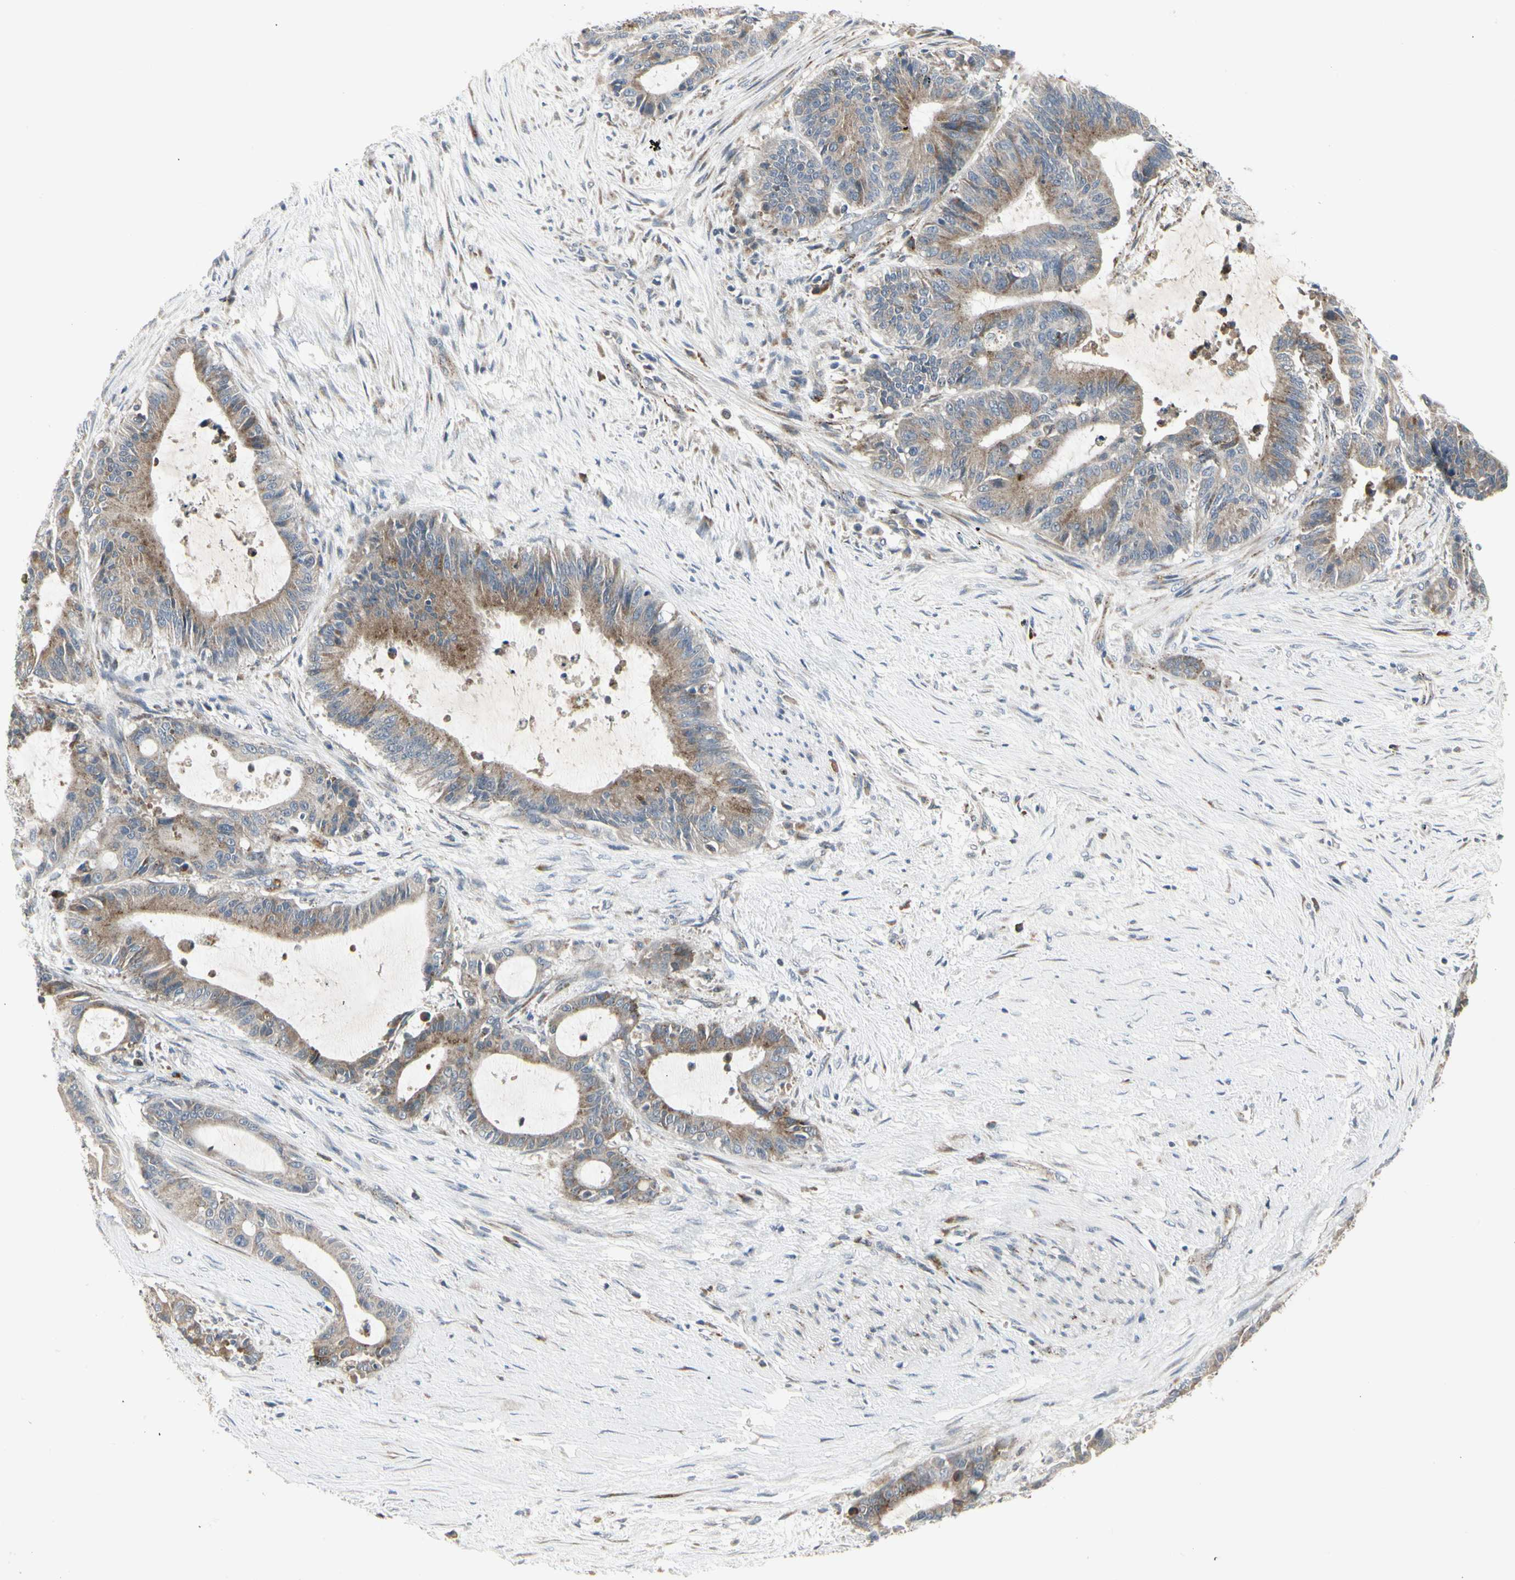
{"staining": {"intensity": "moderate", "quantity": ">75%", "location": "cytoplasmic/membranous"}, "tissue": "liver cancer", "cell_type": "Tumor cells", "image_type": "cancer", "snomed": [{"axis": "morphology", "description": "Cholangiocarcinoma"}, {"axis": "topography", "description": "Liver"}], "caption": "Protein expression analysis of human liver cholangiocarcinoma reveals moderate cytoplasmic/membranous expression in about >75% of tumor cells.", "gene": "GRN", "patient": {"sex": "female", "age": 73}}